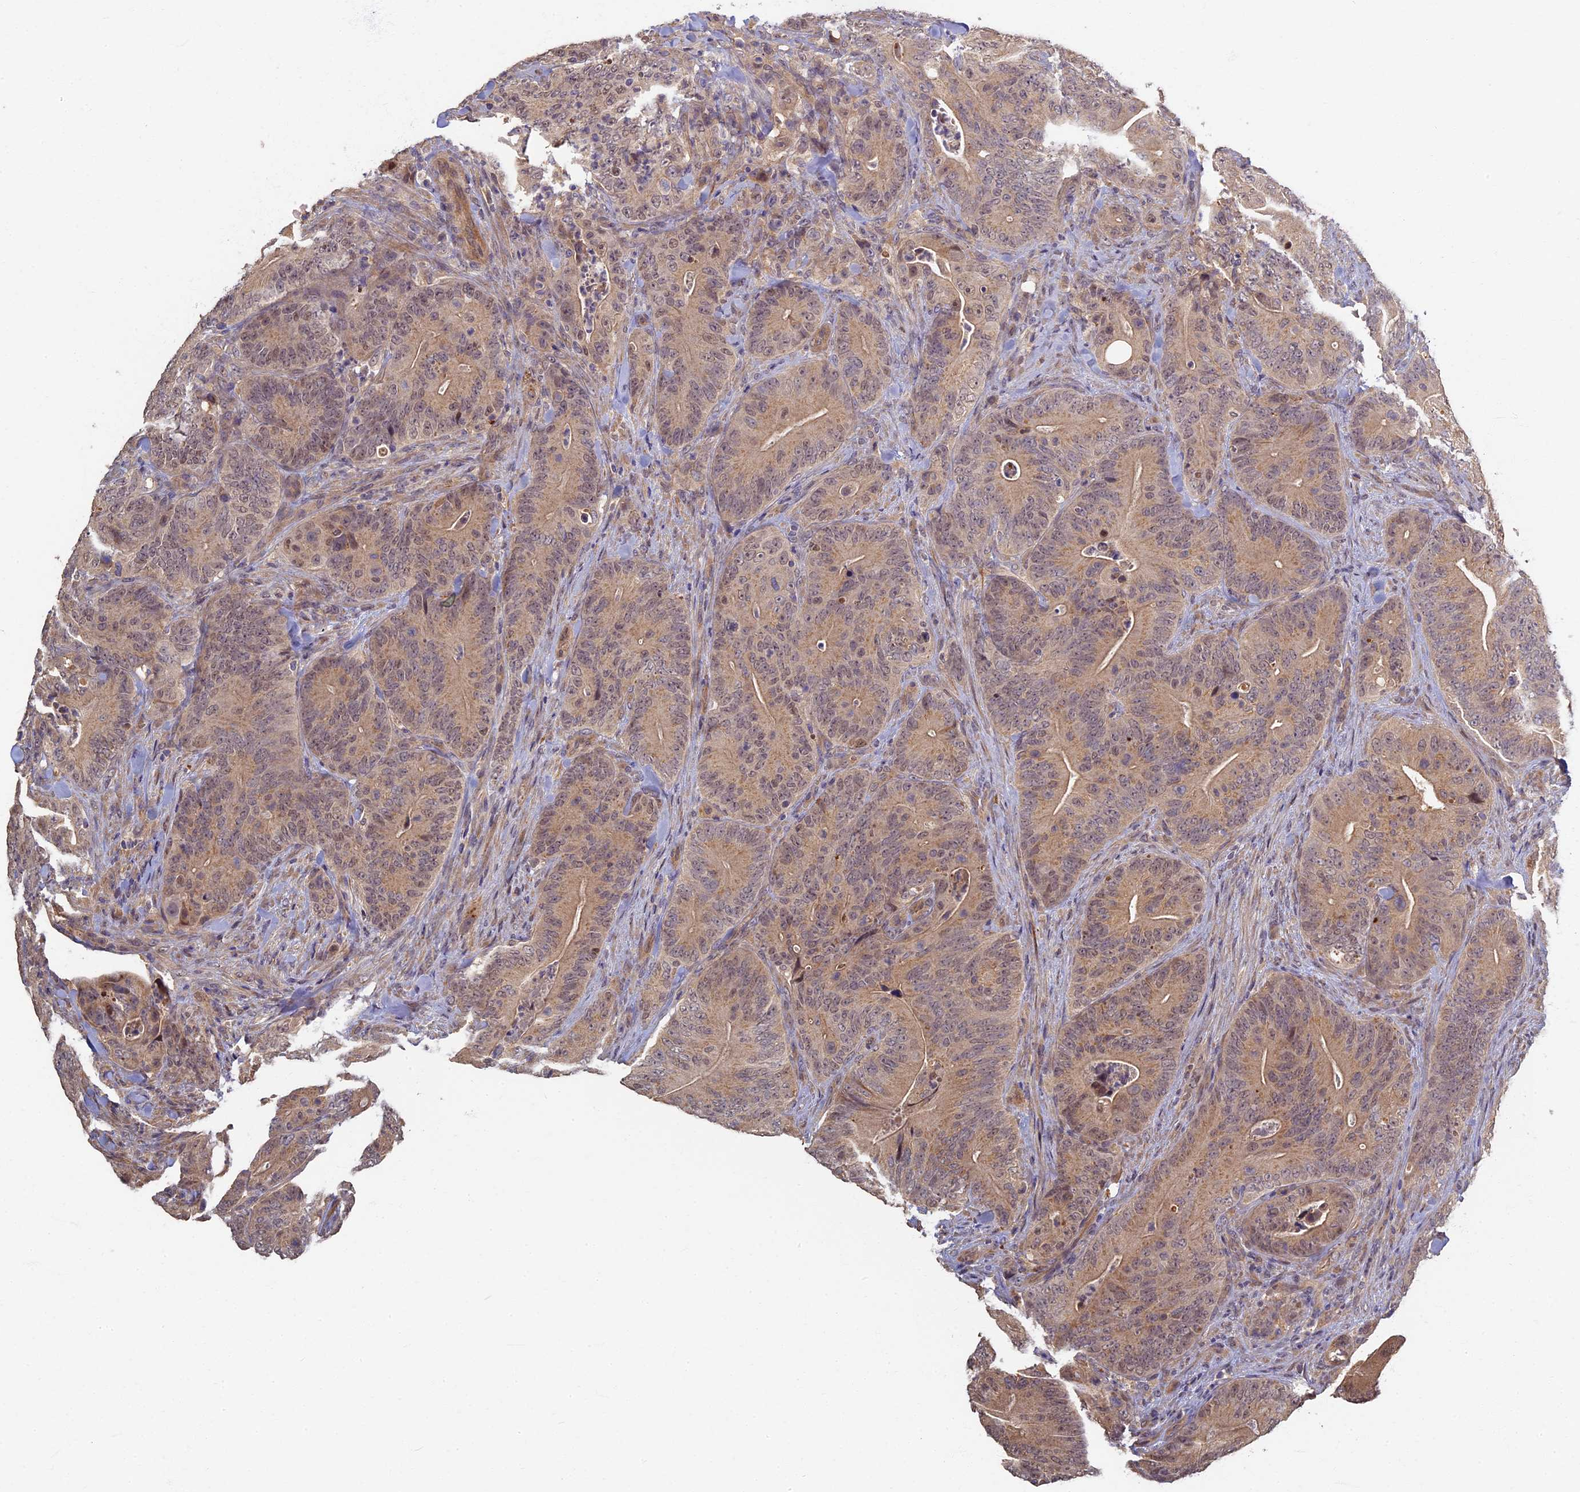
{"staining": {"intensity": "moderate", "quantity": "25%-75%", "location": "cytoplasmic/membranous,nuclear"}, "tissue": "colorectal cancer", "cell_type": "Tumor cells", "image_type": "cancer", "snomed": [{"axis": "morphology", "description": "Normal tissue, NOS"}, {"axis": "topography", "description": "Colon"}], "caption": "Colorectal cancer stained with immunohistochemistry demonstrates moderate cytoplasmic/membranous and nuclear expression in approximately 25%-75% of tumor cells.", "gene": "RSPH3", "patient": {"sex": "female", "age": 82}}